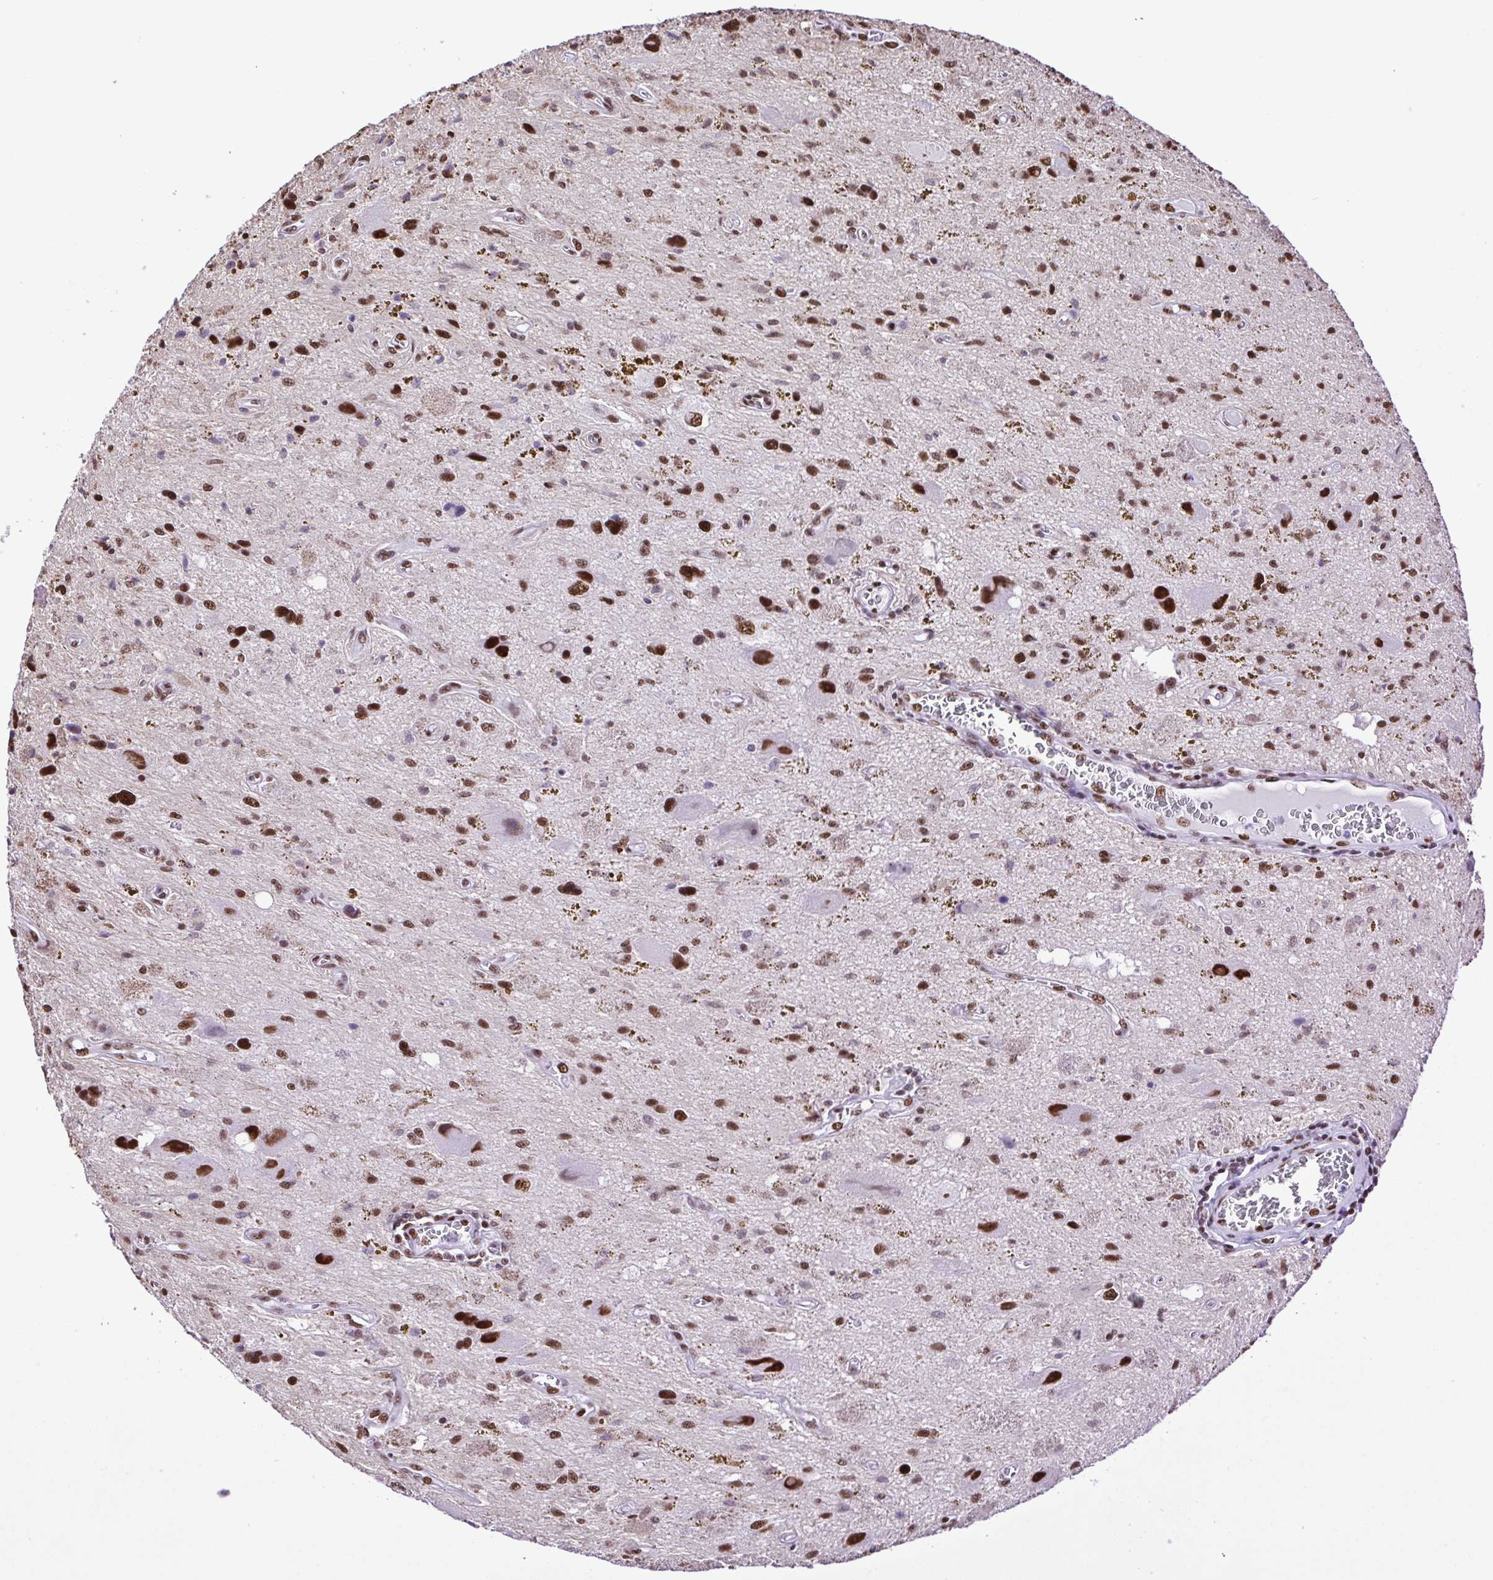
{"staining": {"intensity": "strong", "quantity": ">75%", "location": "nuclear"}, "tissue": "glioma", "cell_type": "Tumor cells", "image_type": "cancer", "snomed": [{"axis": "morphology", "description": "Glioma, malignant, Low grade"}, {"axis": "topography", "description": "Cerebellum"}], "caption": "This is a photomicrograph of immunohistochemistry staining of glioma, which shows strong positivity in the nuclear of tumor cells.", "gene": "TRIM28", "patient": {"sex": "female", "age": 14}}